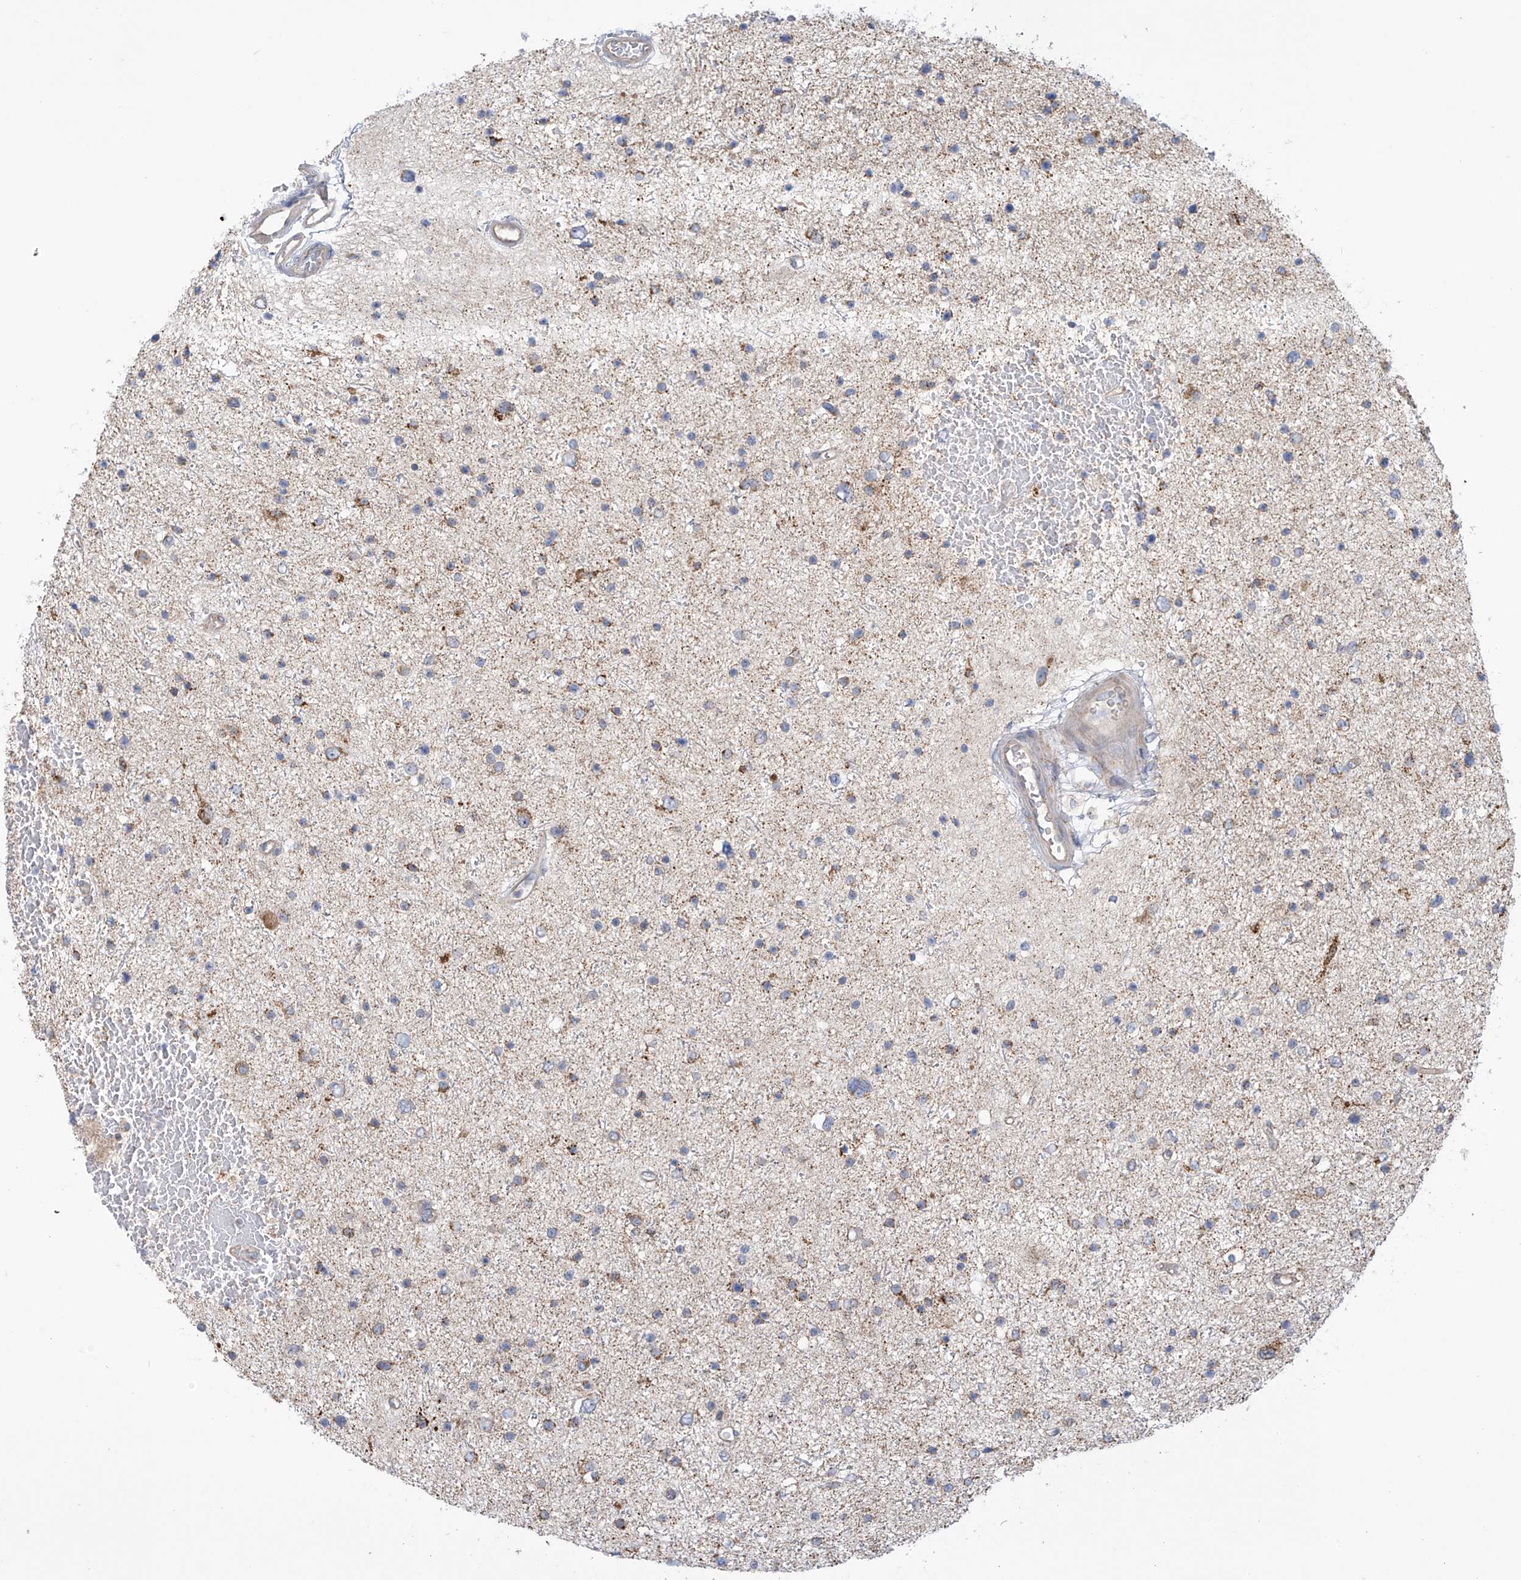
{"staining": {"intensity": "negative", "quantity": "none", "location": "none"}, "tissue": "glioma", "cell_type": "Tumor cells", "image_type": "cancer", "snomed": [{"axis": "morphology", "description": "Glioma, malignant, Low grade"}, {"axis": "topography", "description": "Brain"}], "caption": "Human low-grade glioma (malignant) stained for a protein using immunohistochemistry reveals no staining in tumor cells.", "gene": "SCGB1D2", "patient": {"sex": "female", "age": 37}}